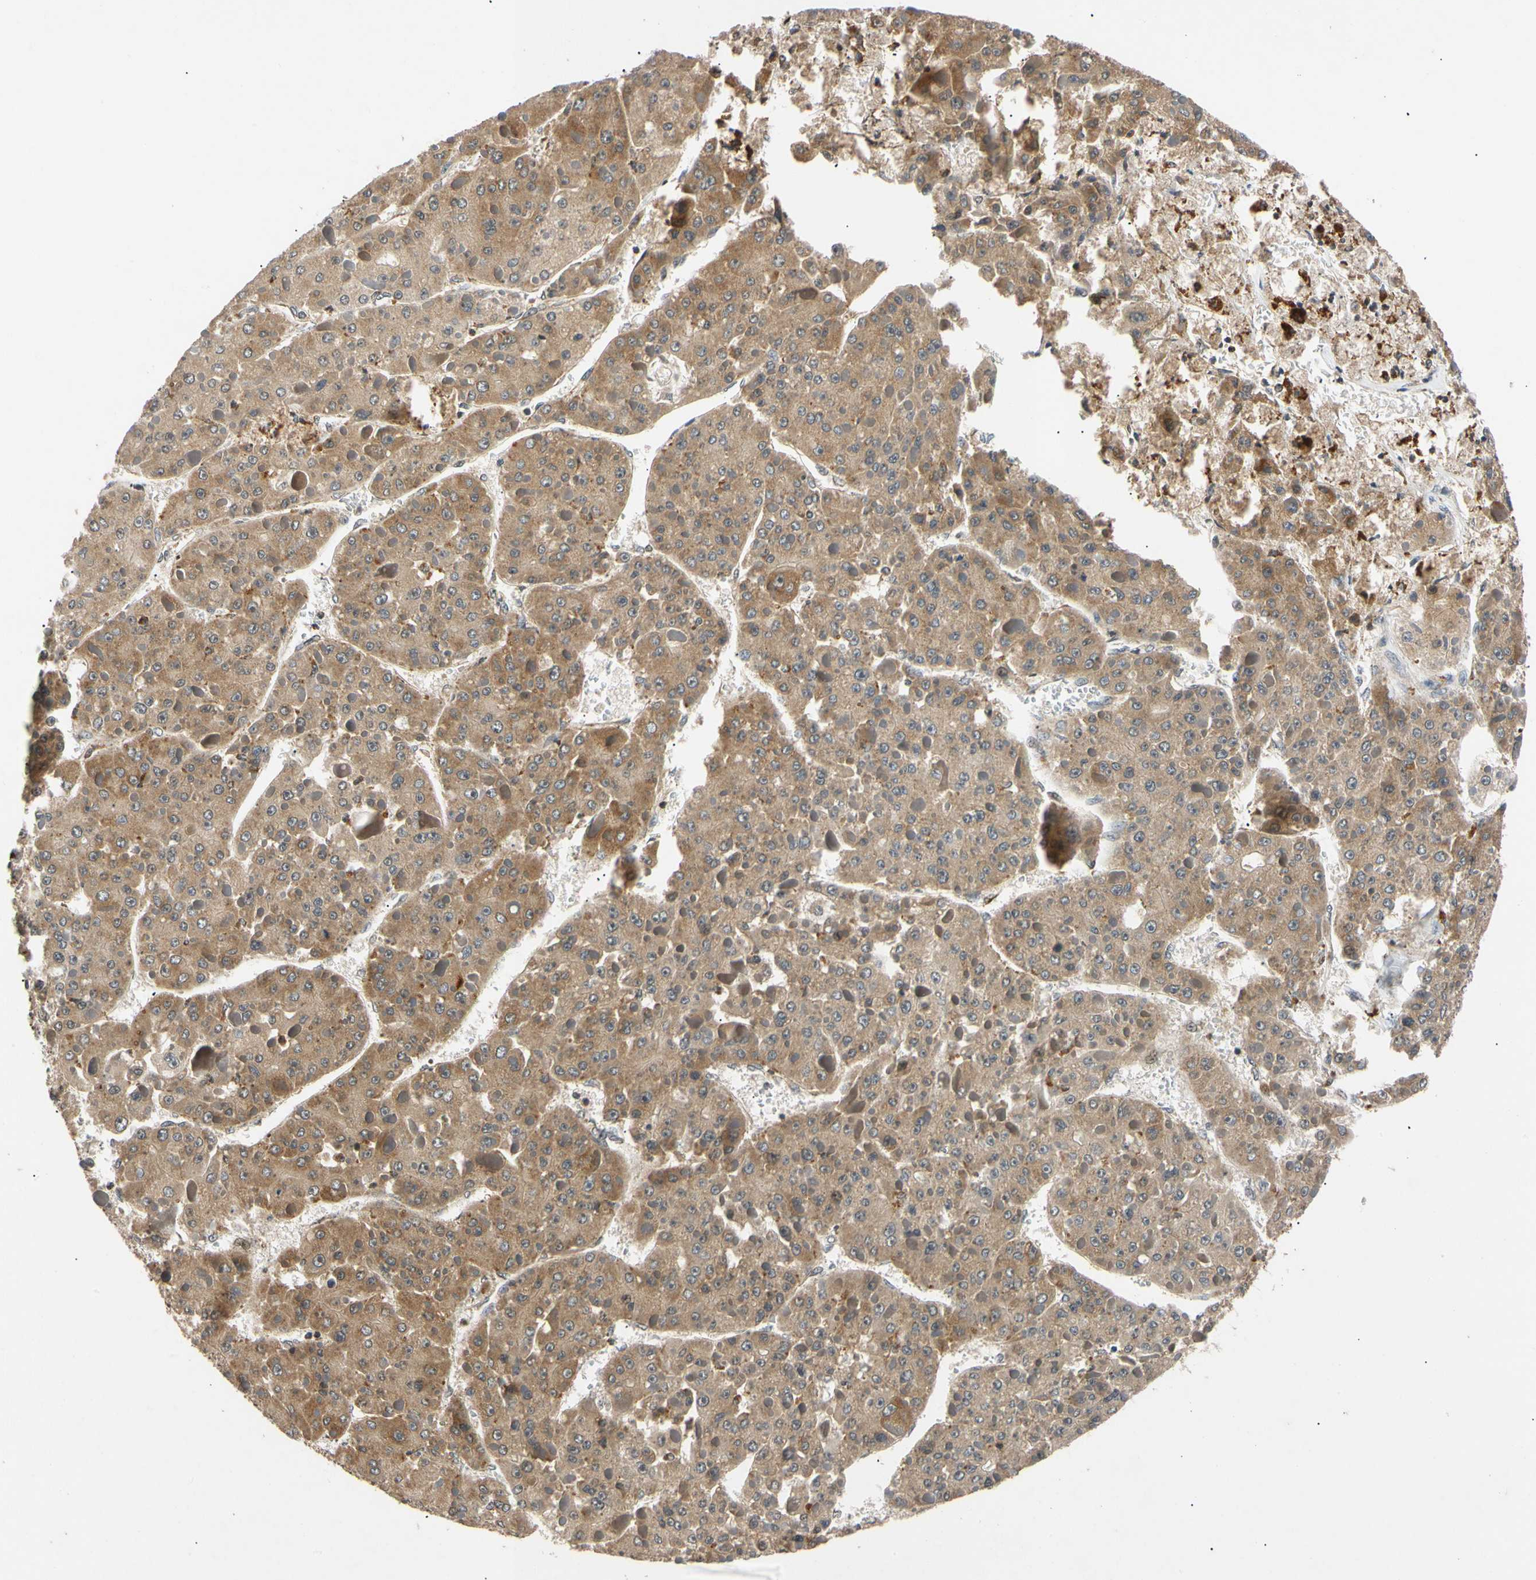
{"staining": {"intensity": "moderate", "quantity": ">75%", "location": "cytoplasmic/membranous"}, "tissue": "liver cancer", "cell_type": "Tumor cells", "image_type": "cancer", "snomed": [{"axis": "morphology", "description": "Carcinoma, Hepatocellular, NOS"}, {"axis": "topography", "description": "Liver"}], "caption": "IHC image of neoplastic tissue: human hepatocellular carcinoma (liver) stained using immunohistochemistry reveals medium levels of moderate protein expression localized specifically in the cytoplasmic/membranous of tumor cells, appearing as a cytoplasmic/membranous brown color.", "gene": "MRPS22", "patient": {"sex": "female", "age": 73}}